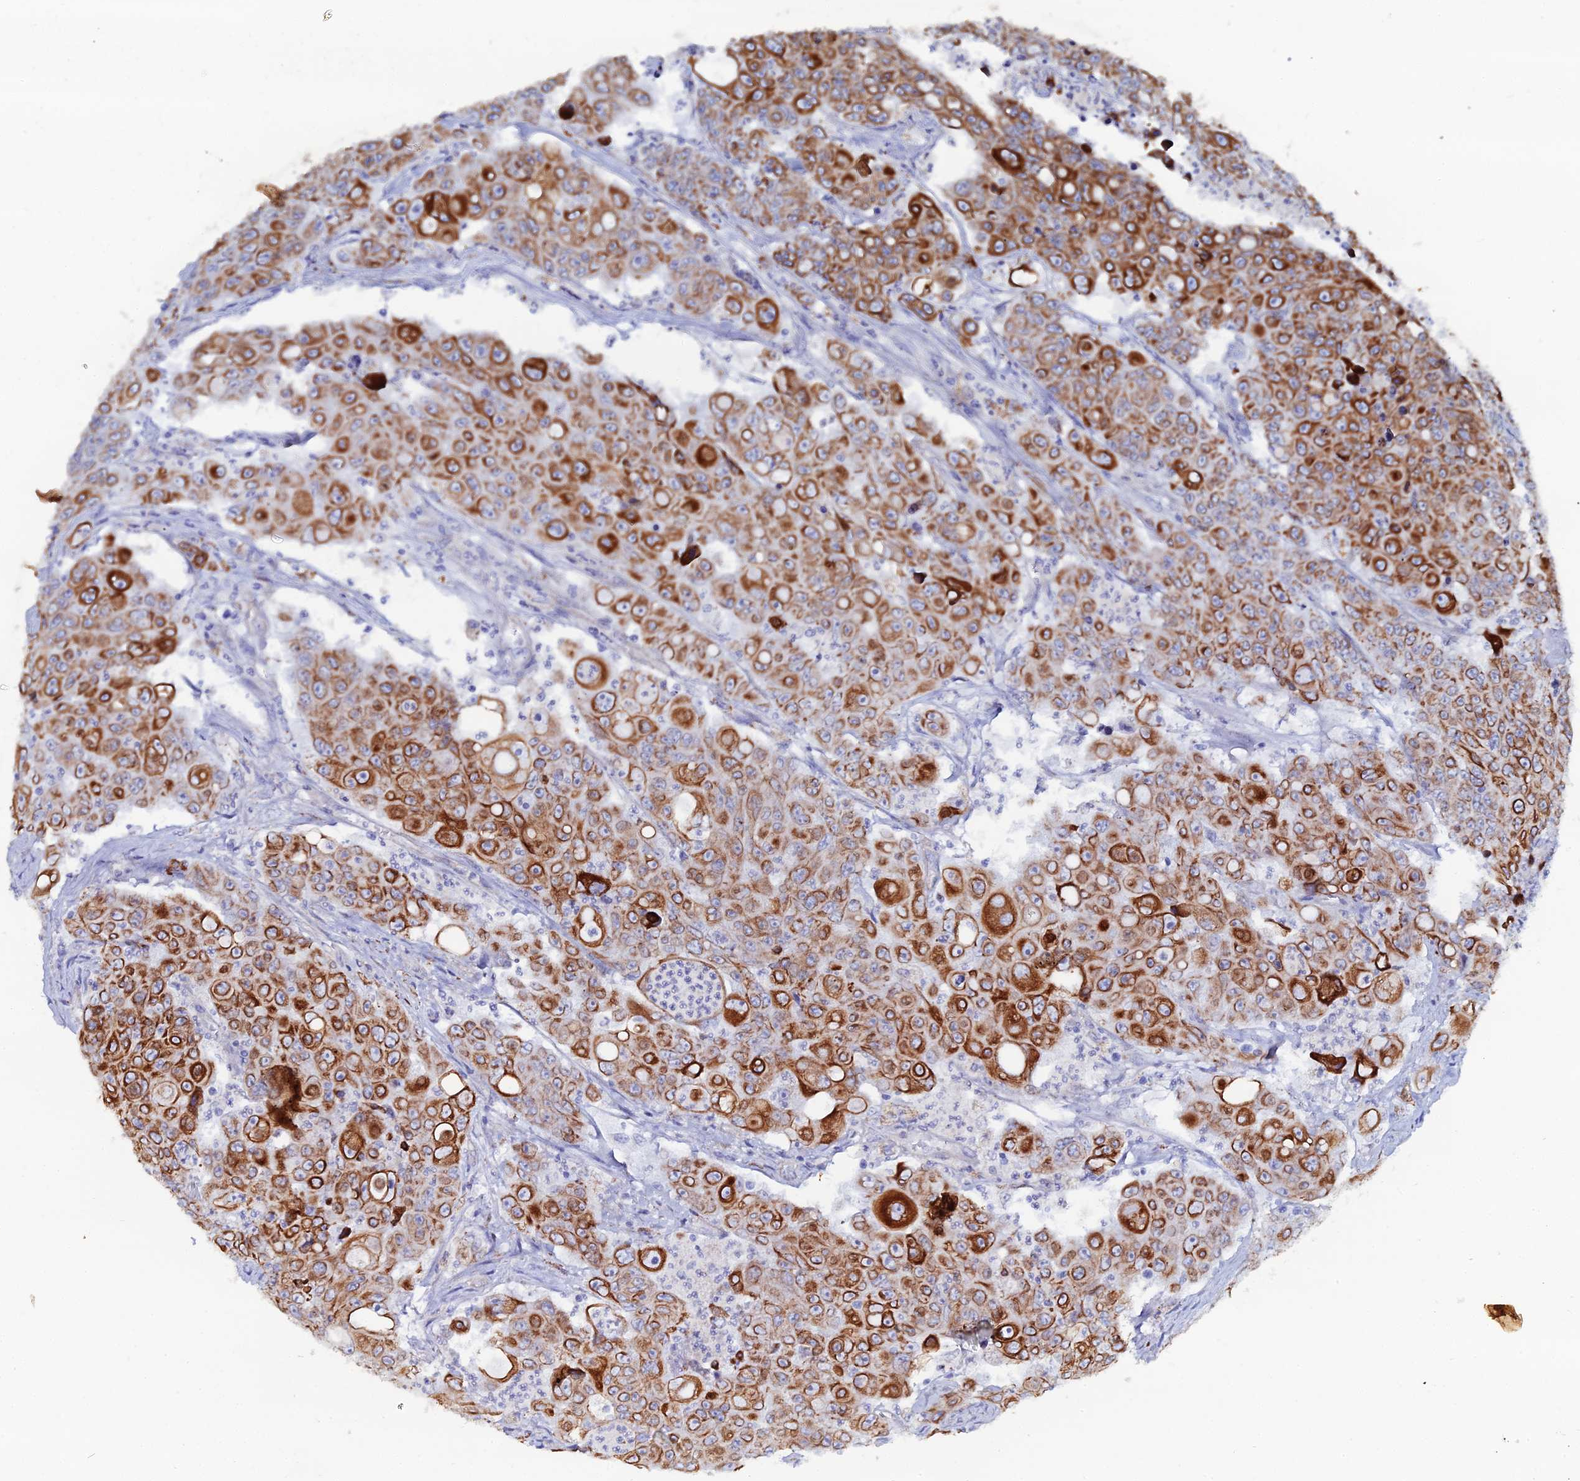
{"staining": {"intensity": "strong", "quantity": "25%-75%", "location": "cytoplasmic/membranous"}, "tissue": "colorectal cancer", "cell_type": "Tumor cells", "image_type": "cancer", "snomed": [{"axis": "morphology", "description": "Adenocarcinoma, NOS"}, {"axis": "topography", "description": "Colon"}], "caption": "The micrograph reveals staining of colorectal cancer (adenocarcinoma), revealing strong cytoplasmic/membranous protein expression (brown color) within tumor cells.", "gene": "DHX34", "patient": {"sex": "male", "age": 51}}